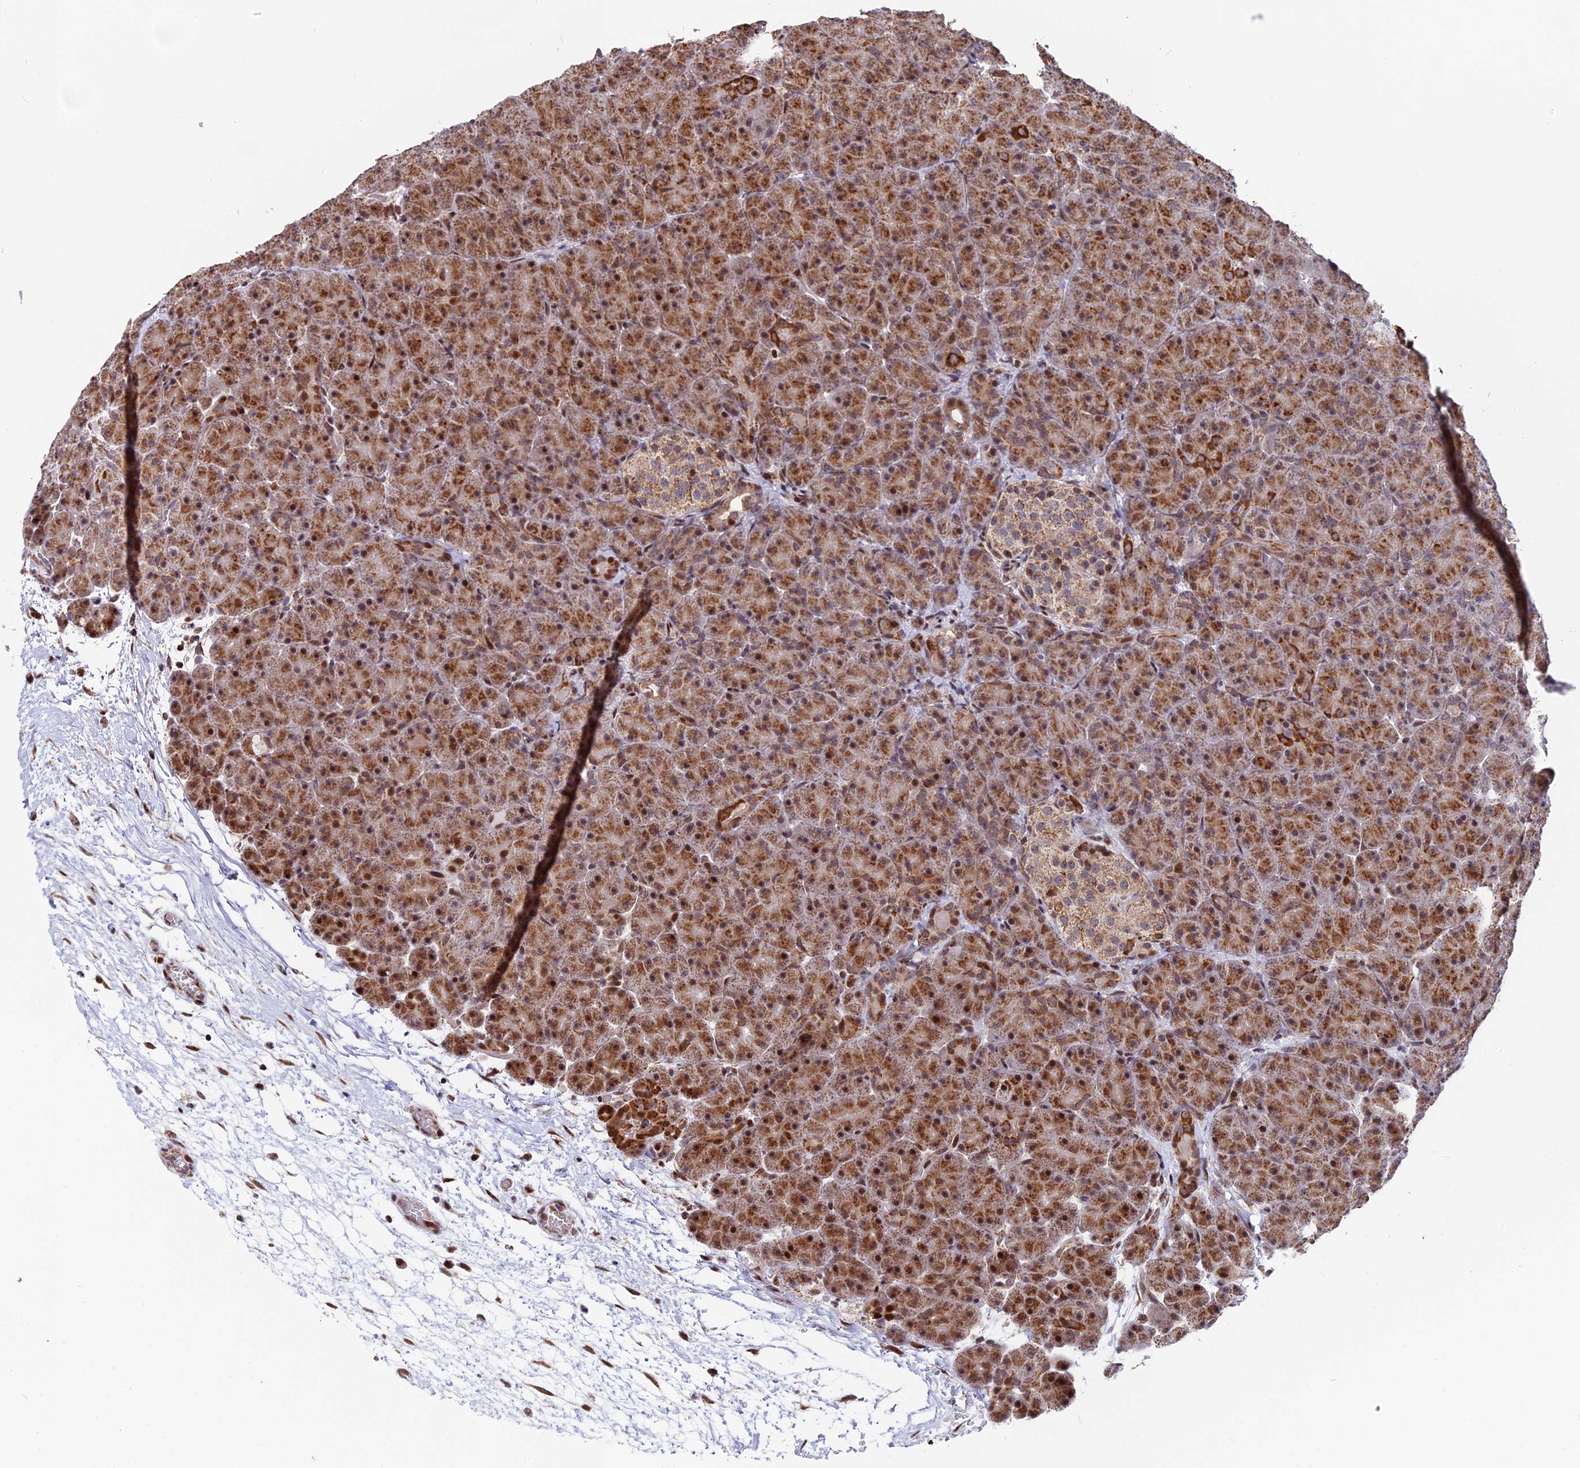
{"staining": {"intensity": "strong", "quantity": ">75%", "location": "cytoplasmic/membranous"}, "tissue": "pancreas", "cell_type": "Exocrine glandular cells", "image_type": "normal", "snomed": [{"axis": "morphology", "description": "Normal tissue, NOS"}, {"axis": "topography", "description": "Pancreas"}], "caption": "A high amount of strong cytoplasmic/membranous expression is seen in approximately >75% of exocrine glandular cells in benign pancreas.", "gene": "FAM174C", "patient": {"sex": "male", "age": 66}}